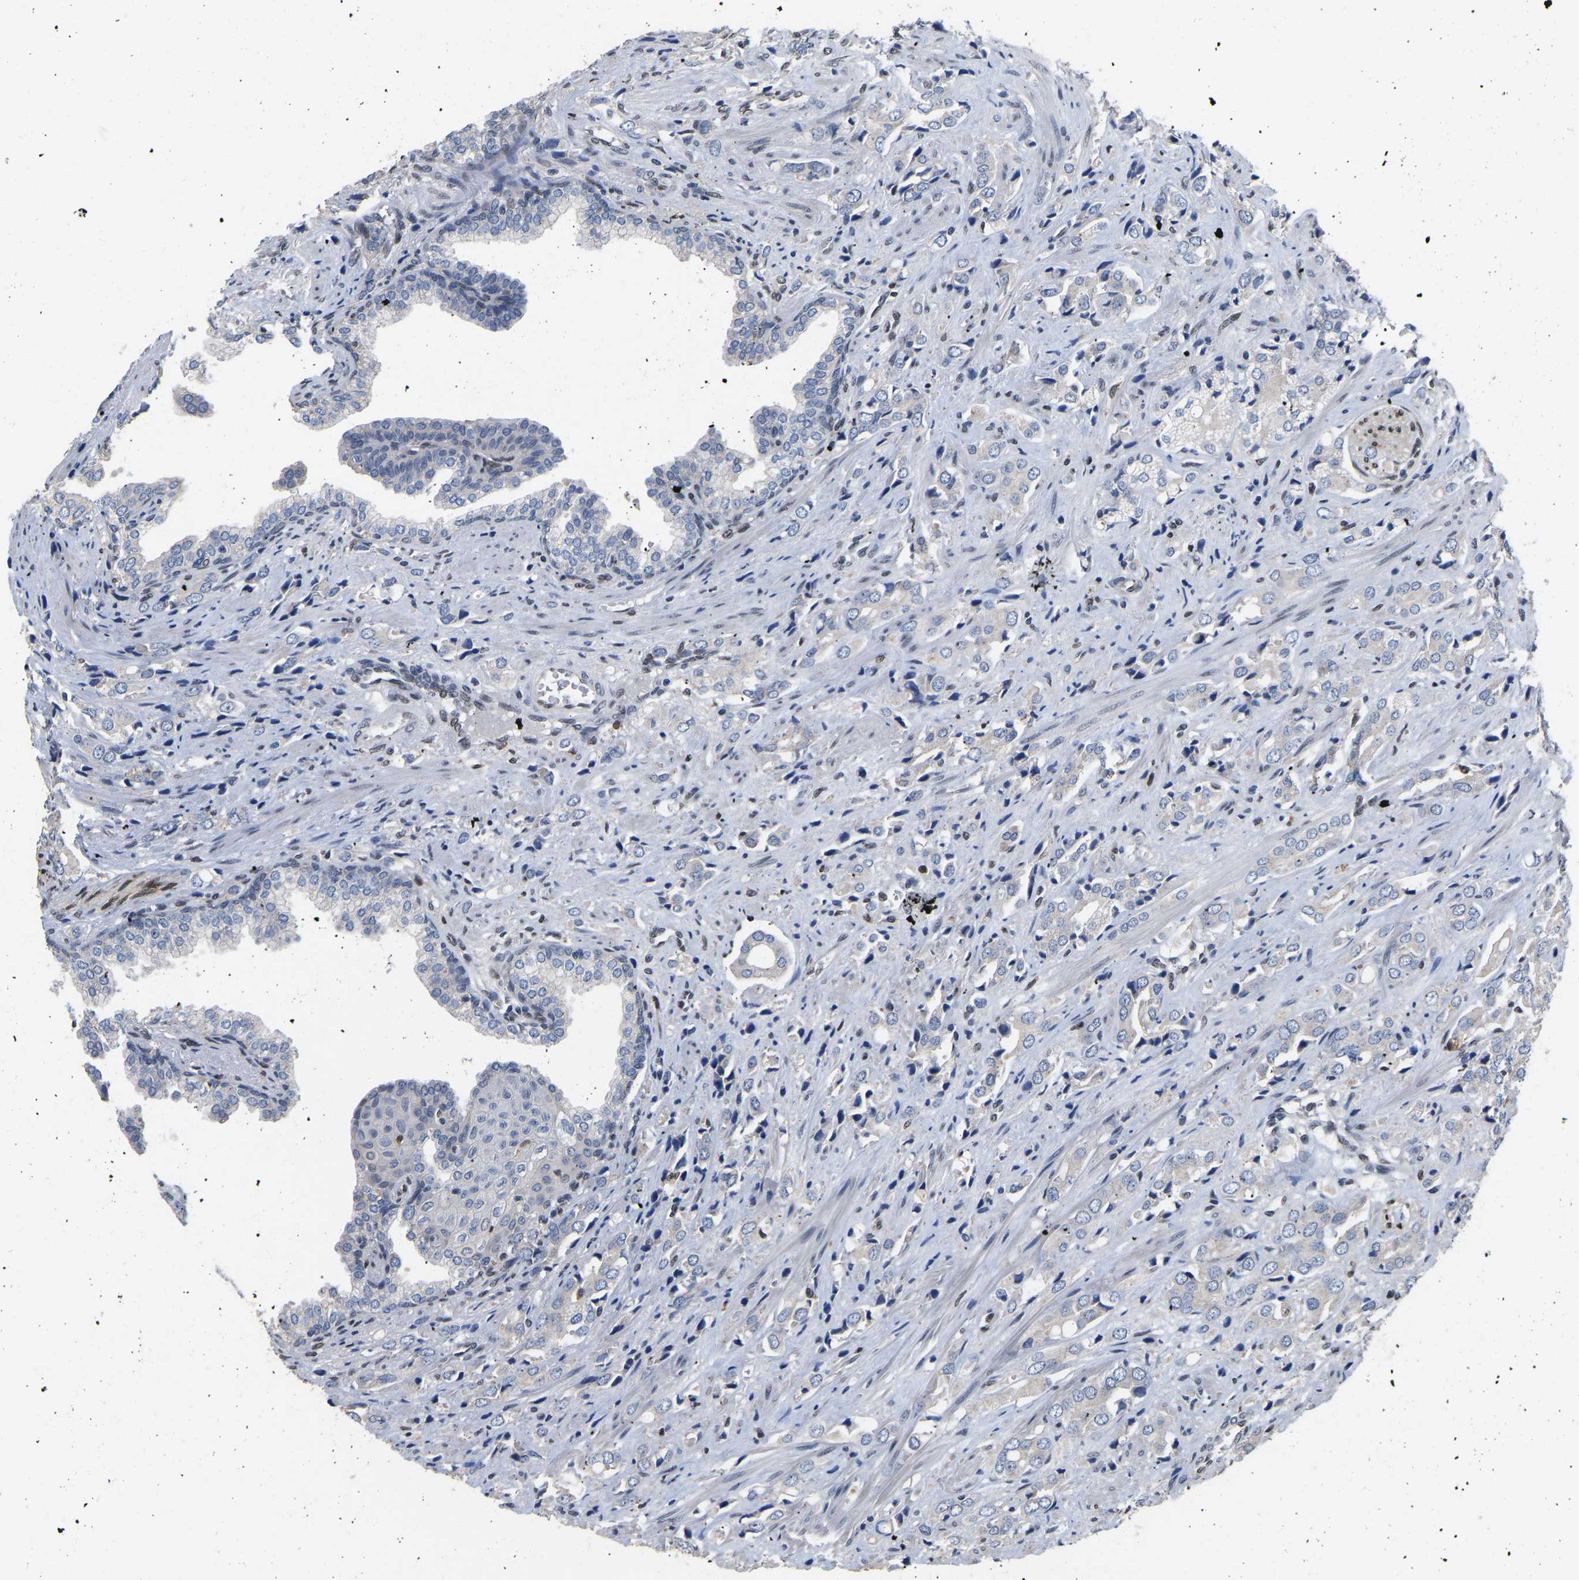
{"staining": {"intensity": "negative", "quantity": "none", "location": "none"}, "tissue": "prostate cancer", "cell_type": "Tumor cells", "image_type": "cancer", "snomed": [{"axis": "morphology", "description": "Adenocarcinoma, High grade"}, {"axis": "topography", "description": "Prostate"}], "caption": "An image of adenocarcinoma (high-grade) (prostate) stained for a protein demonstrates no brown staining in tumor cells.", "gene": "QKI", "patient": {"sex": "male", "age": 52}}